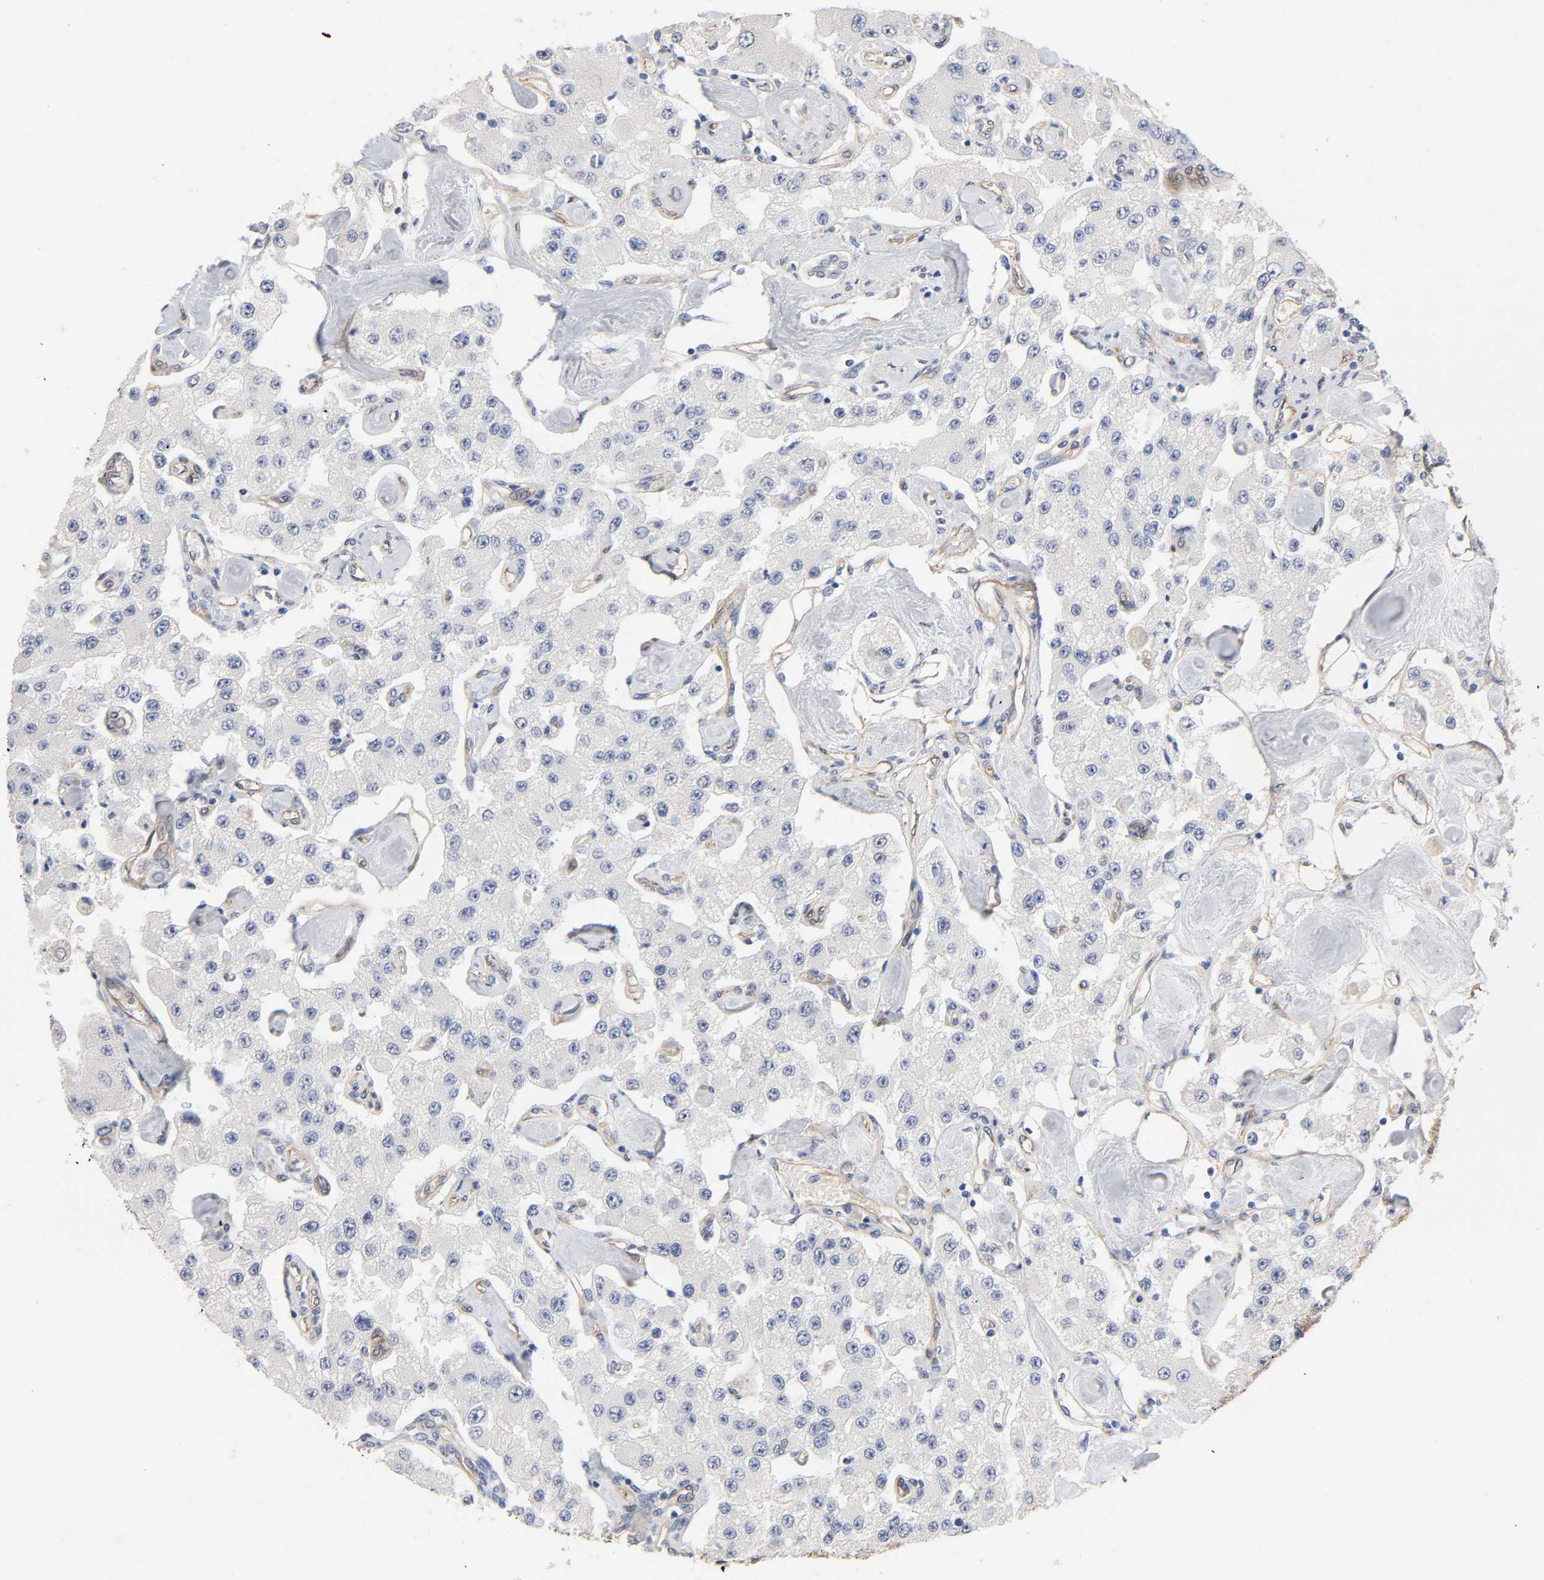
{"staining": {"intensity": "negative", "quantity": "none", "location": "none"}, "tissue": "carcinoid", "cell_type": "Tumor cells", "image_type": "cancer", "snomed": [{"axis": "morphology", "description": "Carcinoid, malignant, NOS"}, {"axis": "topography", "description": "Pancreas"}], "caption": "High magnification brightfield microscopy of carcinoid stained with DAB (brown) and counterstained with hematoxylin (blue): tumor cells show no significant expression. (DAB immunohistochemistry (IHC) visualized using brightfield microscopy, high magnification).", "gene": "RAB13", "patient": {"sex": "male", "age": 41}}